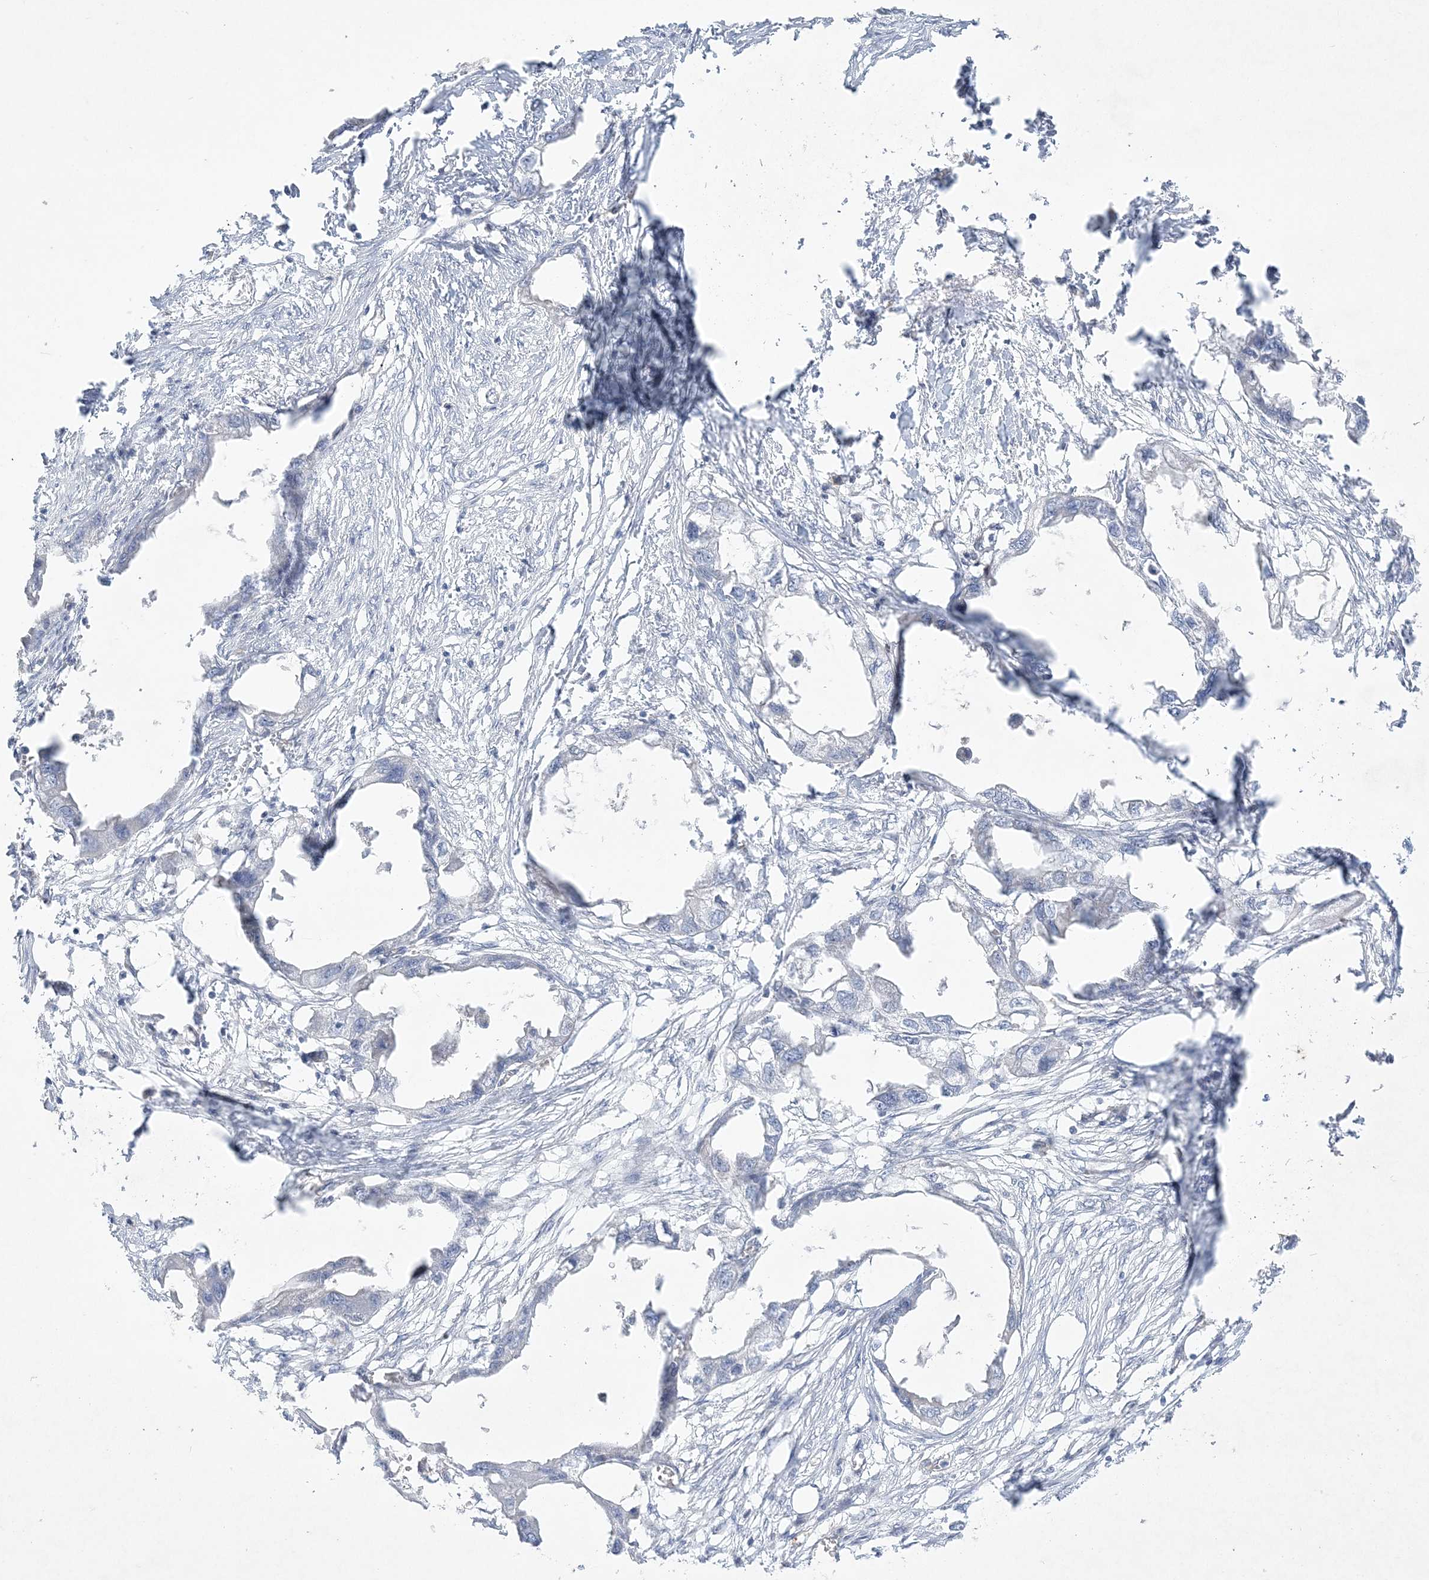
{"staining": {"intensity": "negative", "quantity": "none", "location": "none"}, "tissue": "endometrial cancer", "cell_type": "Tumor cells", "image_type": "cancer", "snomed": [{"axis": "morphology", "description": "Adenocarcinoma, NOS"}, {"axis": "morphology", "description": "Adenocarcinoma, metastatic, NOS"}, {"axis": "topography", "description": "Adipose tissue"}, {"axis": "topography", "description": "Endometrium"}], "caption": "Adenocarcinoma (endometrial) stained for a protein using IHC exhibits no positivity tumor cells.", "gene": "ADAMTS12", "patient": {"sex": "female", "age": 67}}